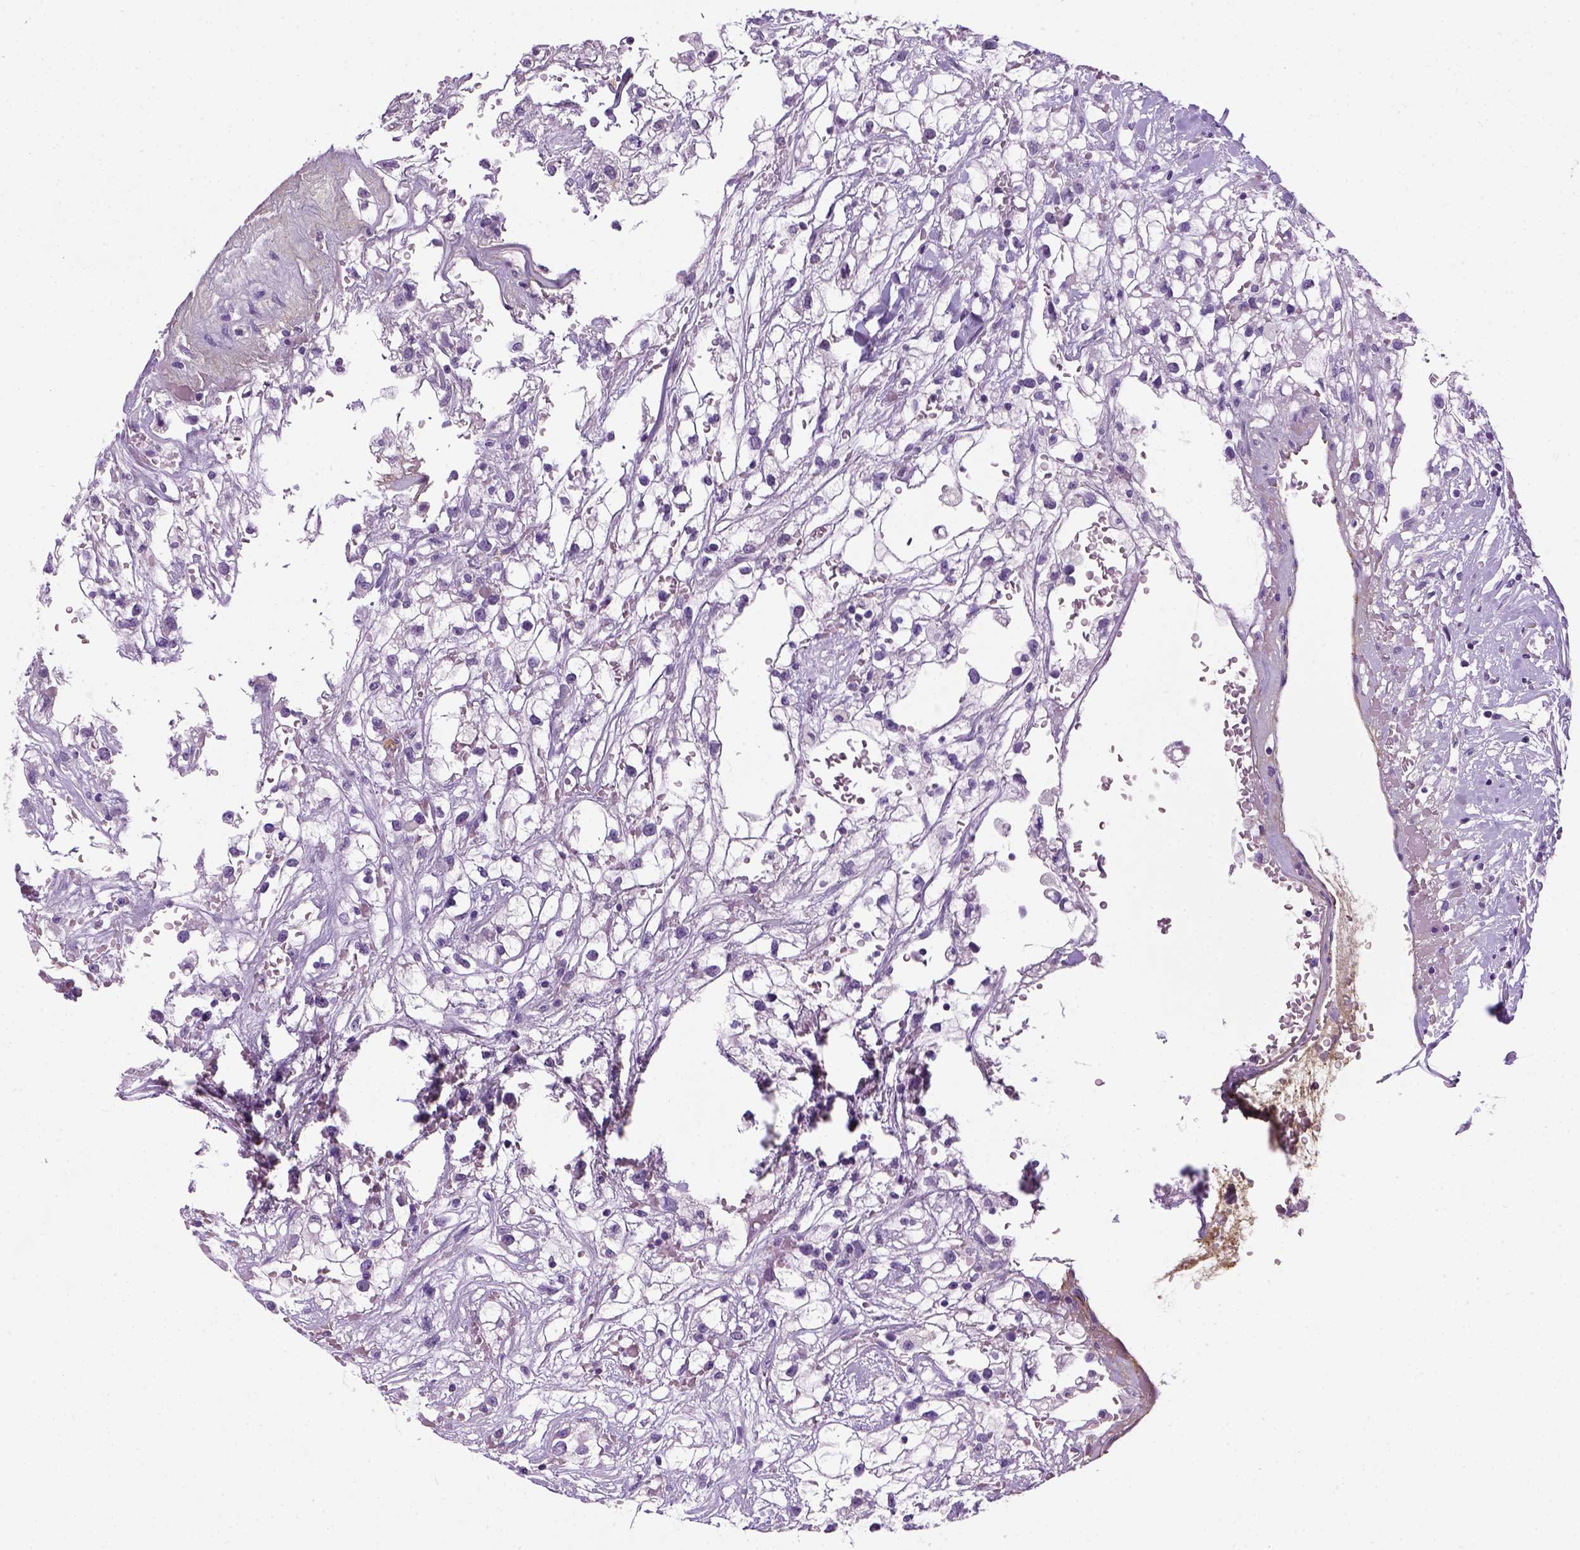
{"staining": {"intensity": "negative", "quantity": "none", "location": "none"}, "tissue": "renal cancer", "cell_type": "Tumor cells", "image_type": "cancer", "snomed": [{"axis": "morphology", "description": "Adenocarcinoma, NOS"}, {"axis": "topography", "description": "Kidney"}], "caption": "IHC of human adenocarcinoma (renal) shows no staining in tumor cells.", "gene": "VWF", "patient": {"sex": "male", "age": 59}}